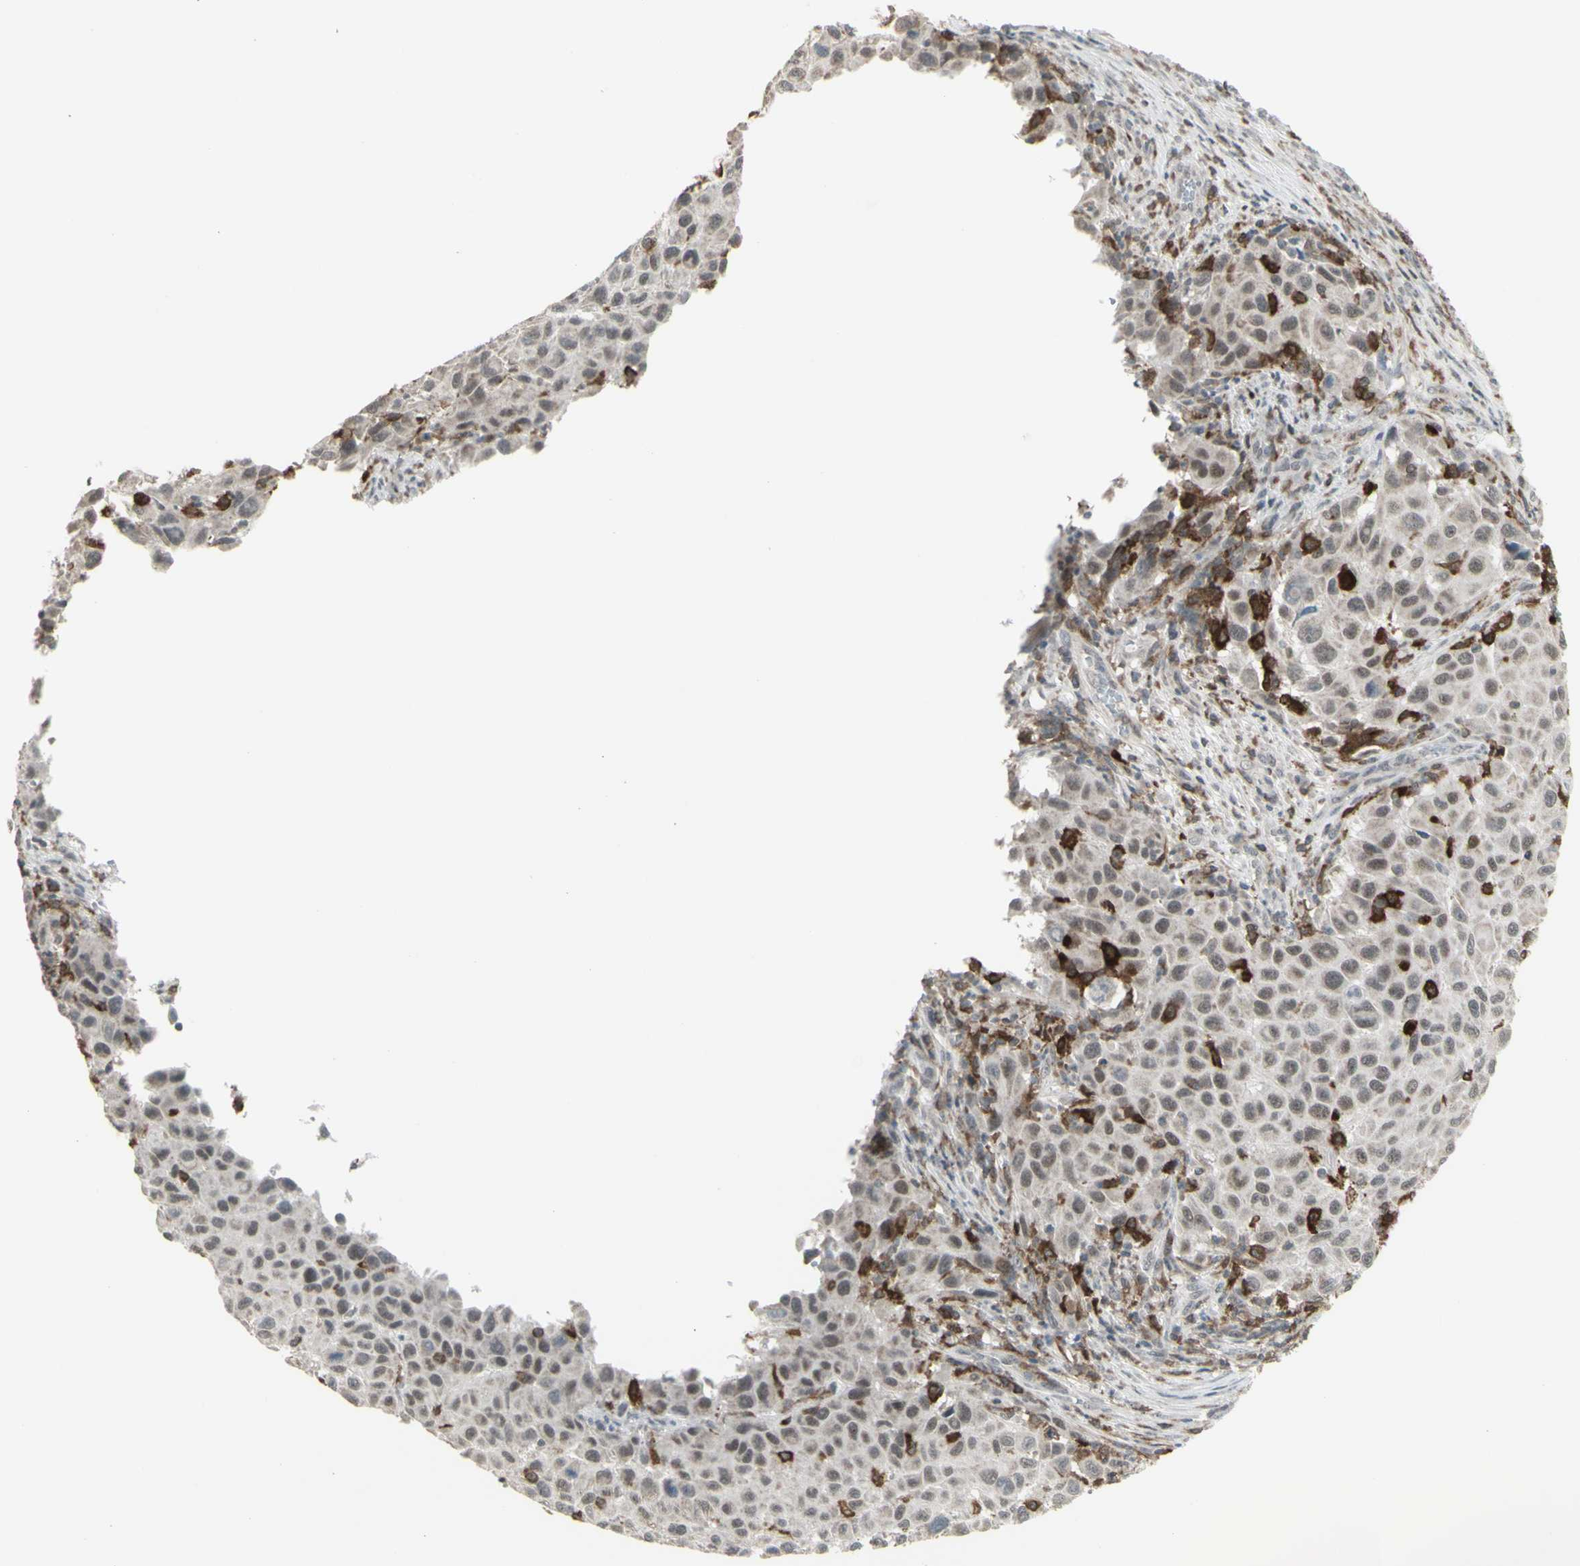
{"staining": {"intensity": "negative", "quantity": "none", "location": "none"}, "tissue": "melanoma", "cell_type": "Tumor cells", "image_type": "cancer", "snomed": [{"axis": "morphology", "description": "Malignant melanoma, Metastatic site"}, {"axis": "topography", "description": "Lymph node"}], "caption": "Tumor cells are negative for protein expression in human malignant melanoma (metastatic site). Brightfield microscopy of immunohistochemistry (IHC) stained with DAB (3,3'-diaminobenzidine) (brown) and hematoxylin (blue), captured at high magnification.", "gene": "SAMSN1", "patient": {"sex": "male", "age": 61}}